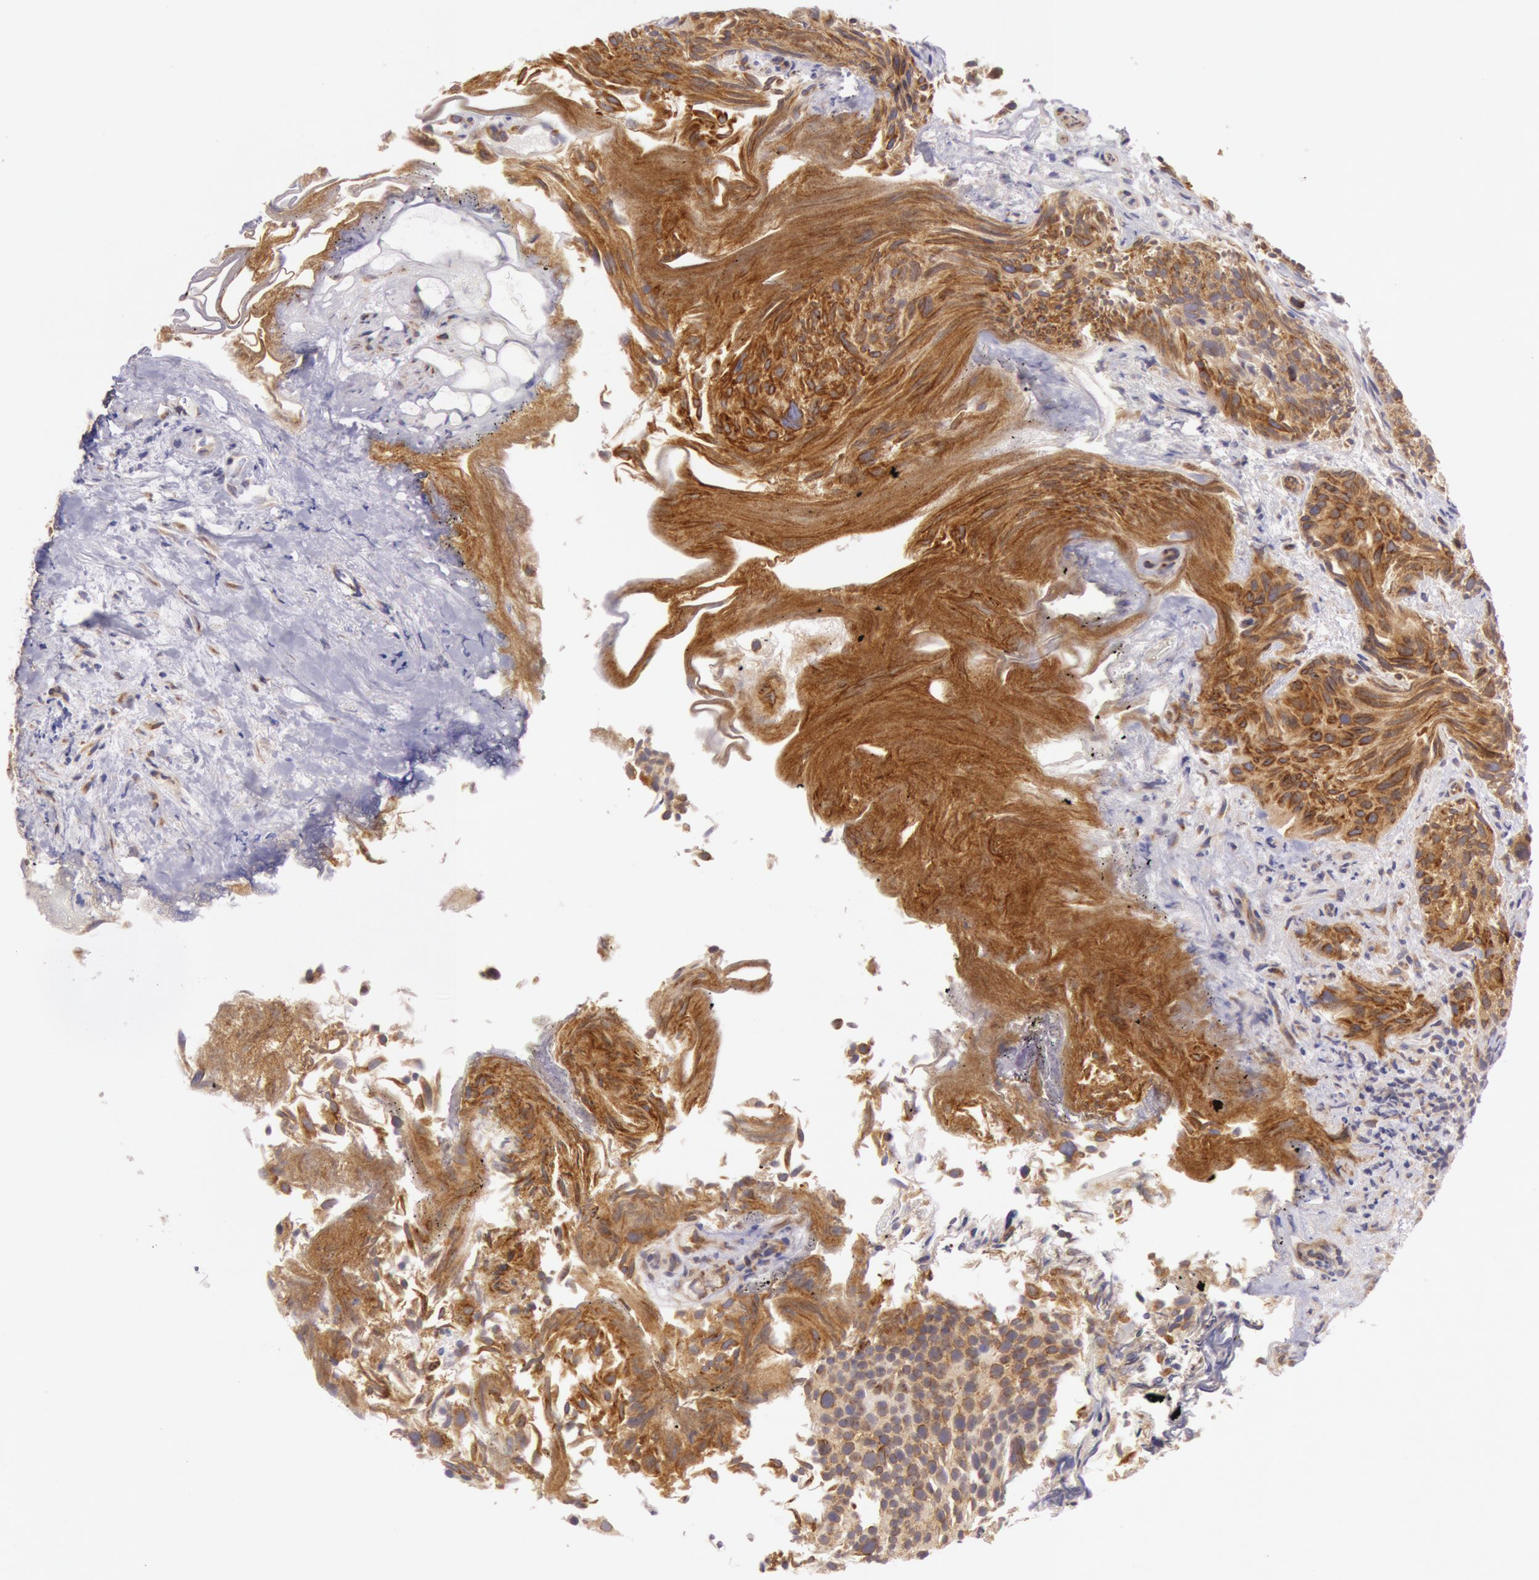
{"staining": {"intensity": "moderate", "quantity": ">75%", "location": "cytoplasmic/membranous"}, "tissue": "urothelial cancer", "cell_type": "Tumor cells", "image_type": "cancer", "snomed": [{"axis": "morphology", "description": "Urothelial carcinoma, High grade"}, {"axis": "topography", "description": "Urinary bladder"}], "caption": "Immunohistochemical staining of urothelial cancer shows moderate cytoplasmic/membranous protein staining in about >75% of tumor cells.", "gene": "CHUK", "patient": {"sex": "female", "age": 78}}